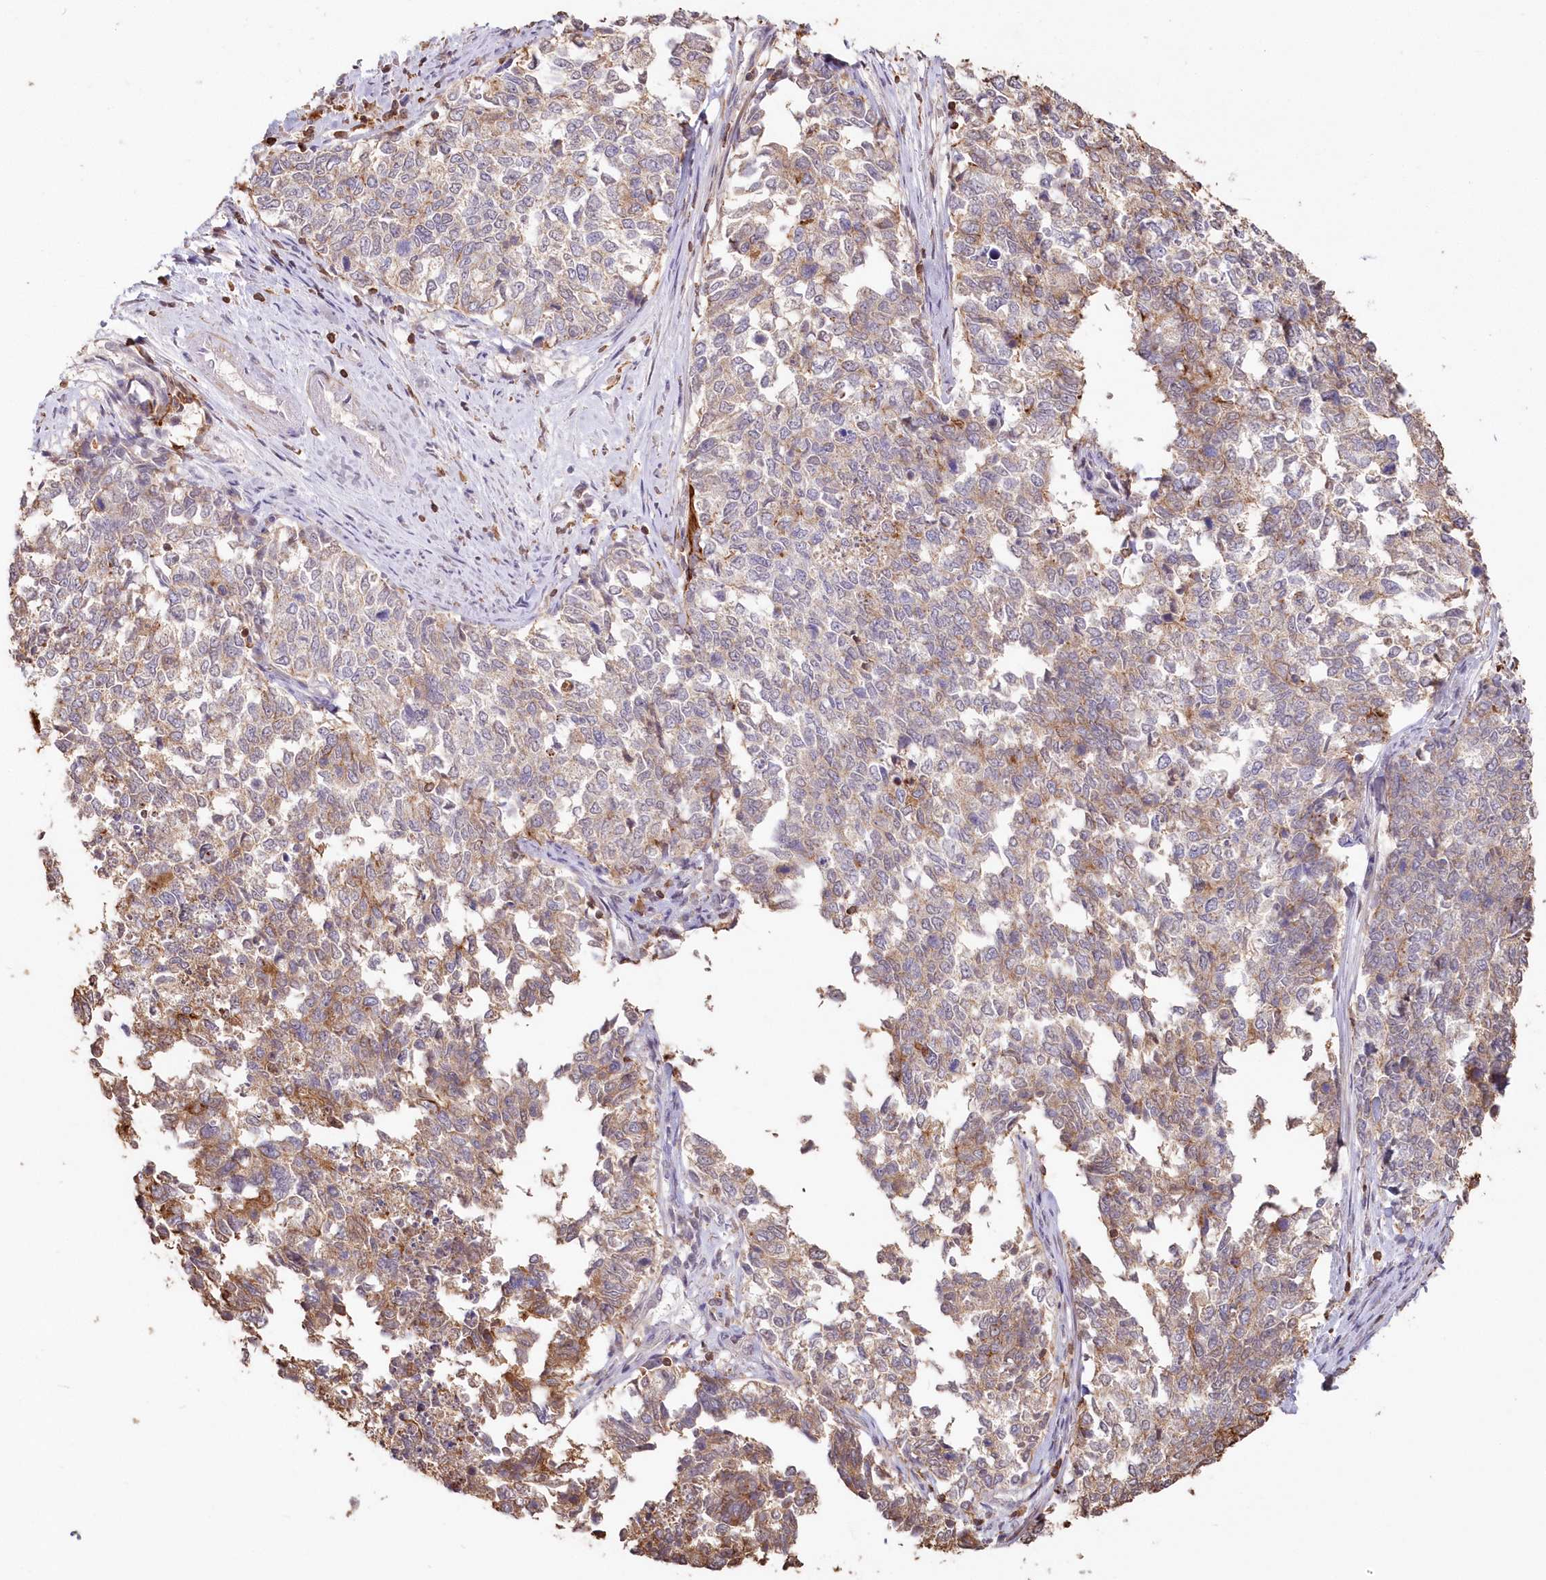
{"staining": {"intensity": "moderate", "quantity": "<25%", "location": "cytoplasmic/membranous"}, "tissue": "cervical cancer", "cell_type": "Tumor cells", "image_type": "cancer", "snomed": [{"axis": "morphology", "description": "Squamous cell carcinoma, NOS"}, {"axis": "topography", "description": "Cervix"}], "caption": "Immunohistochemical staining of squamous cell carcinoma (cervical) displays moderate cytoplasmic/membranous protein positivity in about <25% of tumor cells.", "gene": "SNED1", "patient": {"sex": "female", "age": 63}}